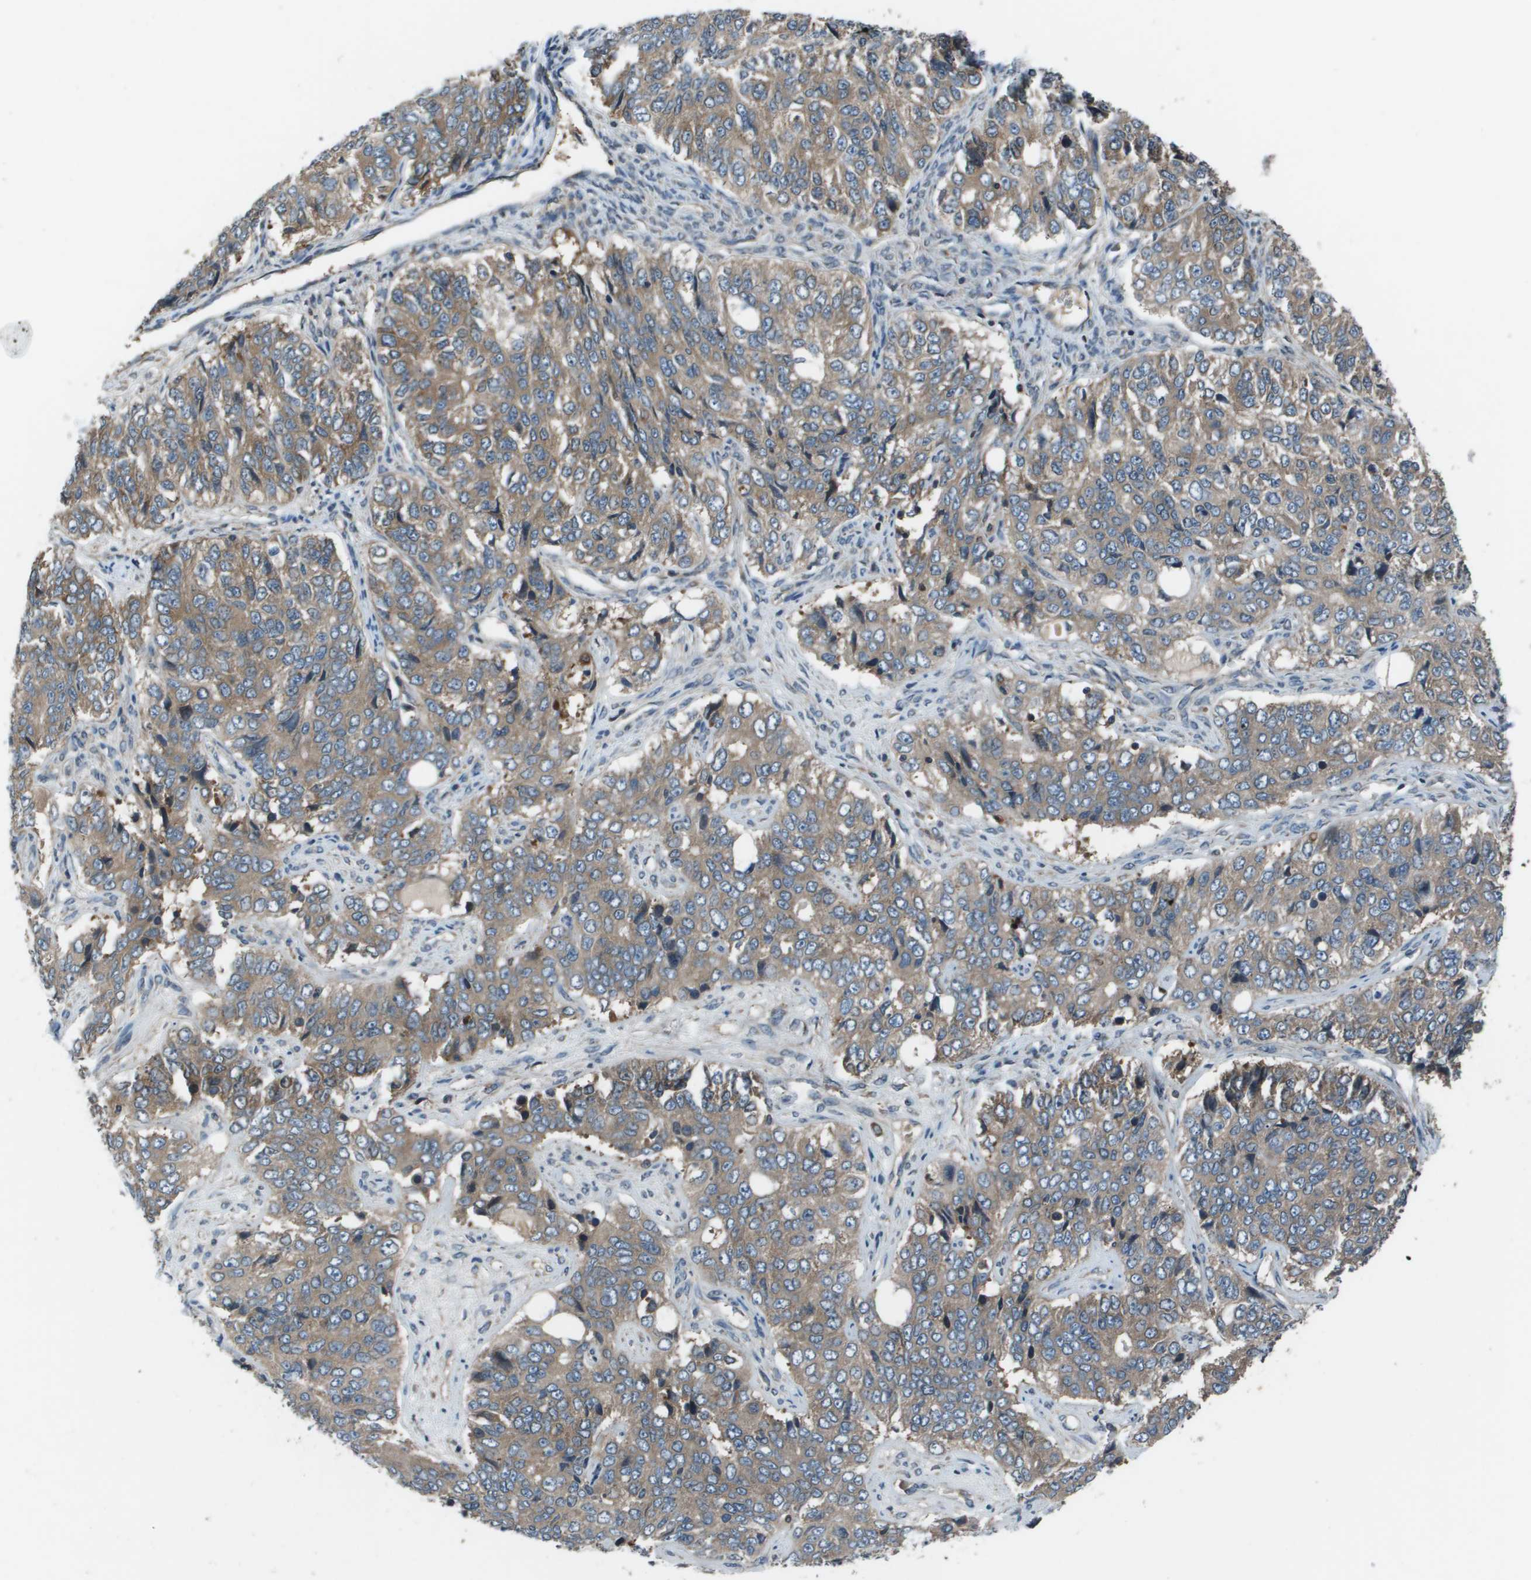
{"staining": {"intensity": "moderate", "quantity": ">75%", "location": "cytoplasmic/membranous"}, "tissue": "ovarian cancer", "cell_type": "Tumor cells", "image_type": "cancer", "snomed": [{"axis": "morphology", "description": "Carcinoma, endometroid"}, {"axis": "topography", "description": "Ovary"}], "caption": "Endometroid carcinoma (ovarian) stained for a protein (brown) displays moderate cytoplasmic/membranous positive expression in approximately >75% of tumor cells.", "gene": "EIF3B", "patient": {"sex": "female", "age": 51}}